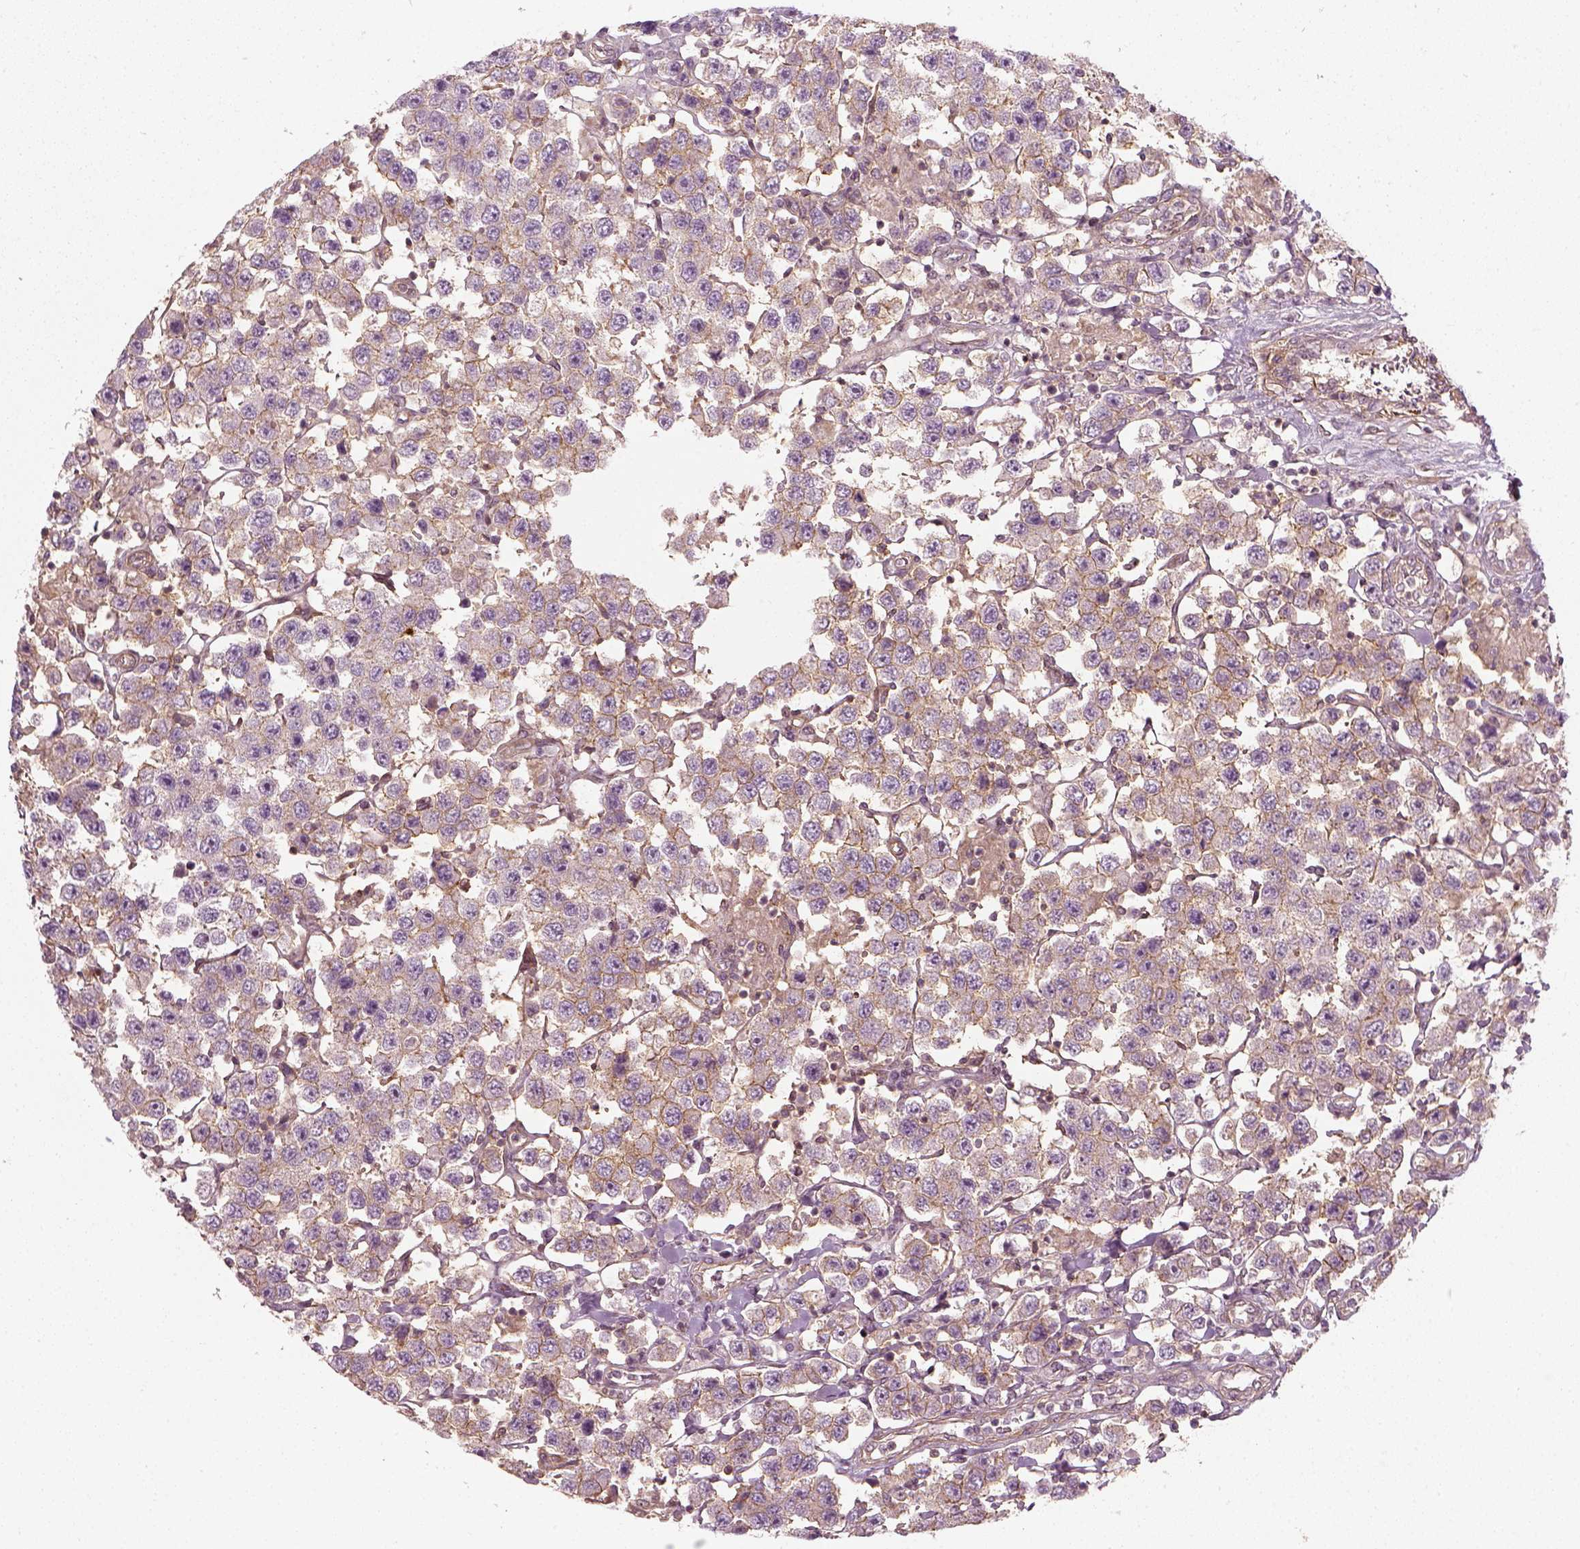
{"staining": {"intensity": "moderate", "quantity": "<25%", "location": "cytoplasmic/membranous"}, "tissue": "testis cancer", "cell_type": "Tumor cells", "image_type": "cancer", "snomed": [{"axis": "morphology", "description": "Seminoma, NOS"}, {"axis": "topography", "description": "Testis"}], "caption": "Human testis cancer (seminoma) stained for a protein (brown) displays moderate cytoplasmic/membranous positive expression in about <25% of tumor cells.", "gene": "NPTN", "patient": {"sex": "male", "age": 45}}